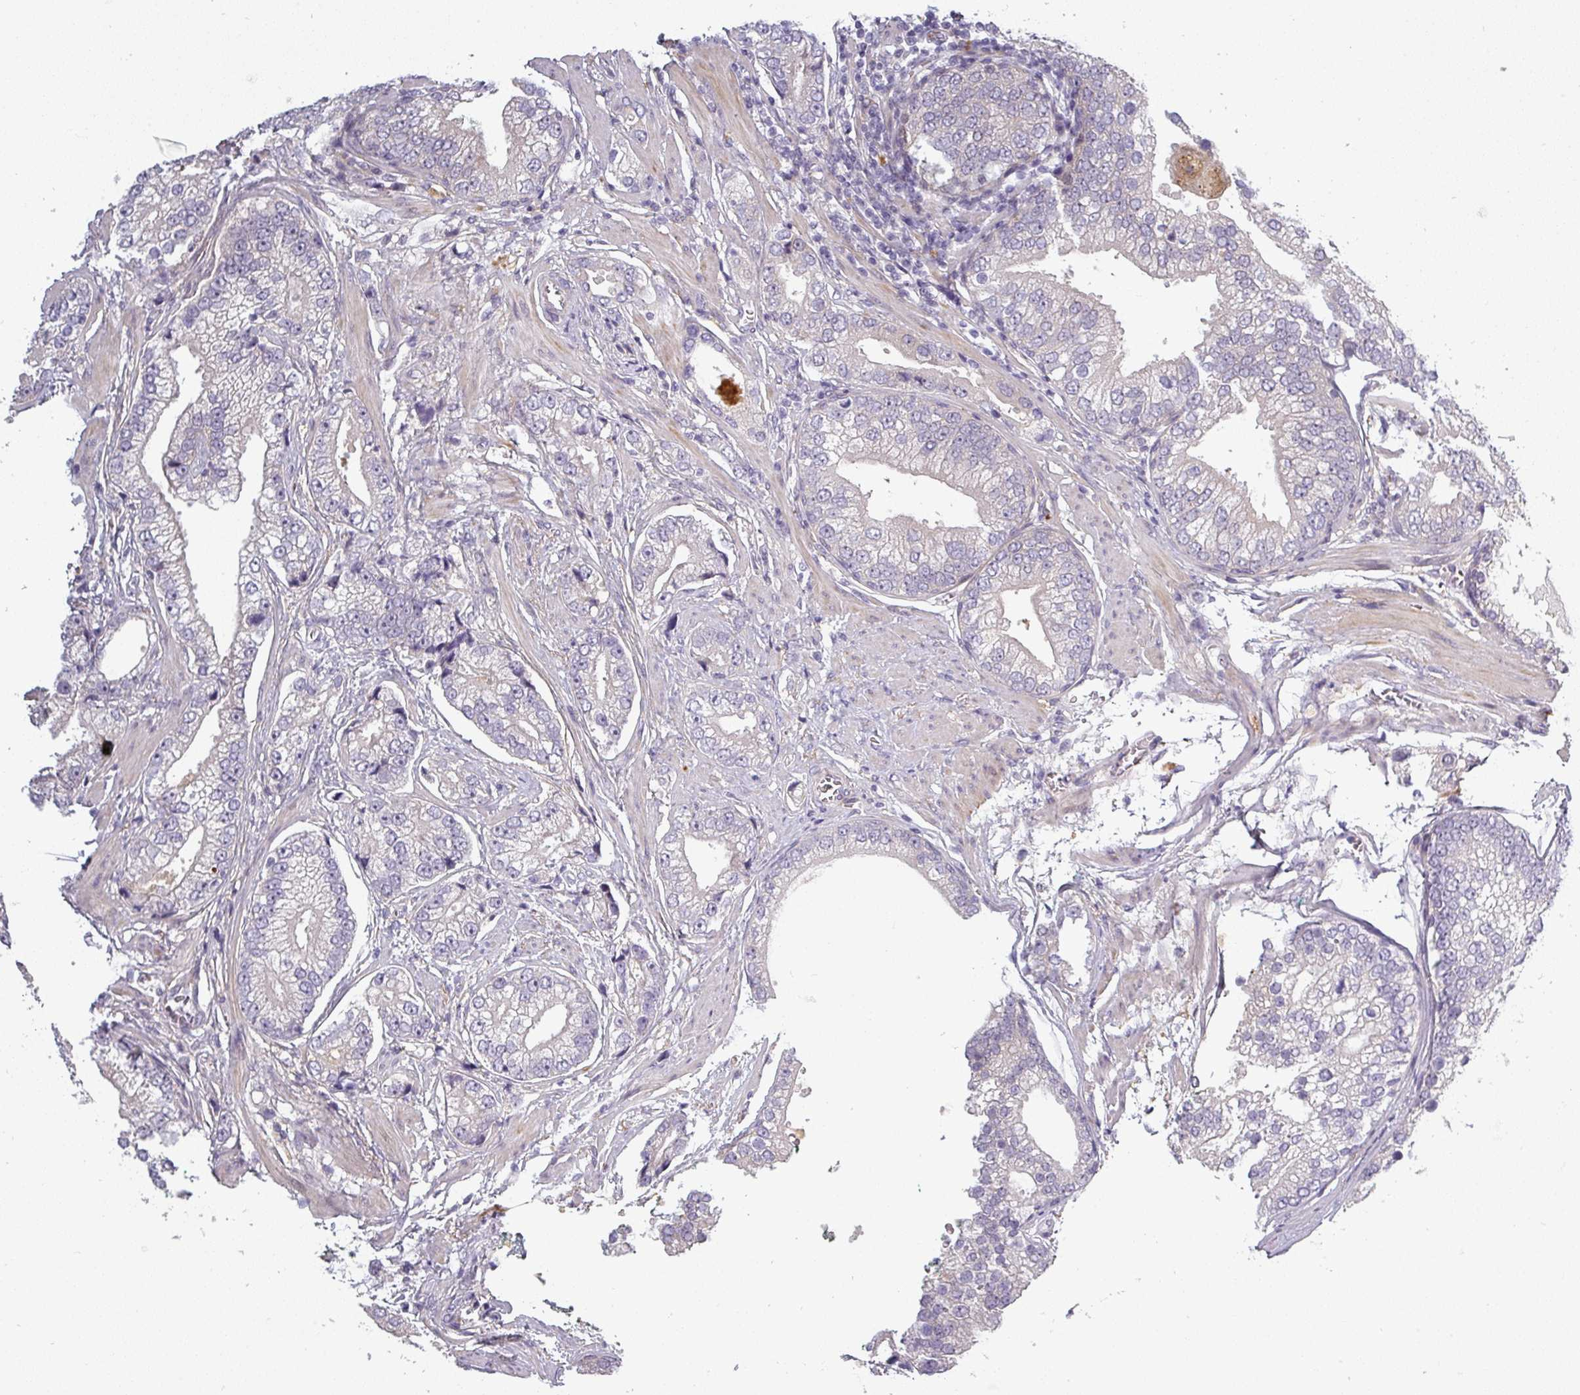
{"staining": {"intensity": "negative", "quantity": "none", "location": "none"}, "tissue": "prostate cancer", "cell_type": "Tumor cells", "image_type": "cancer", "snomed": [{"axis": "morphology", "description": "Adenocarcinoma, High grade"}, {"axis": "topography", "description": "Prostate"}], "caption": "Tumor cells show no significant staining in prostate cancer. (Brightfield microscopy of DAB (3,3'-diaminobenzidine) immunohistochemistry (IHC) at high magnification).", "gene": "C2orf16", "patient": {"sex": "male", "age": 75}}